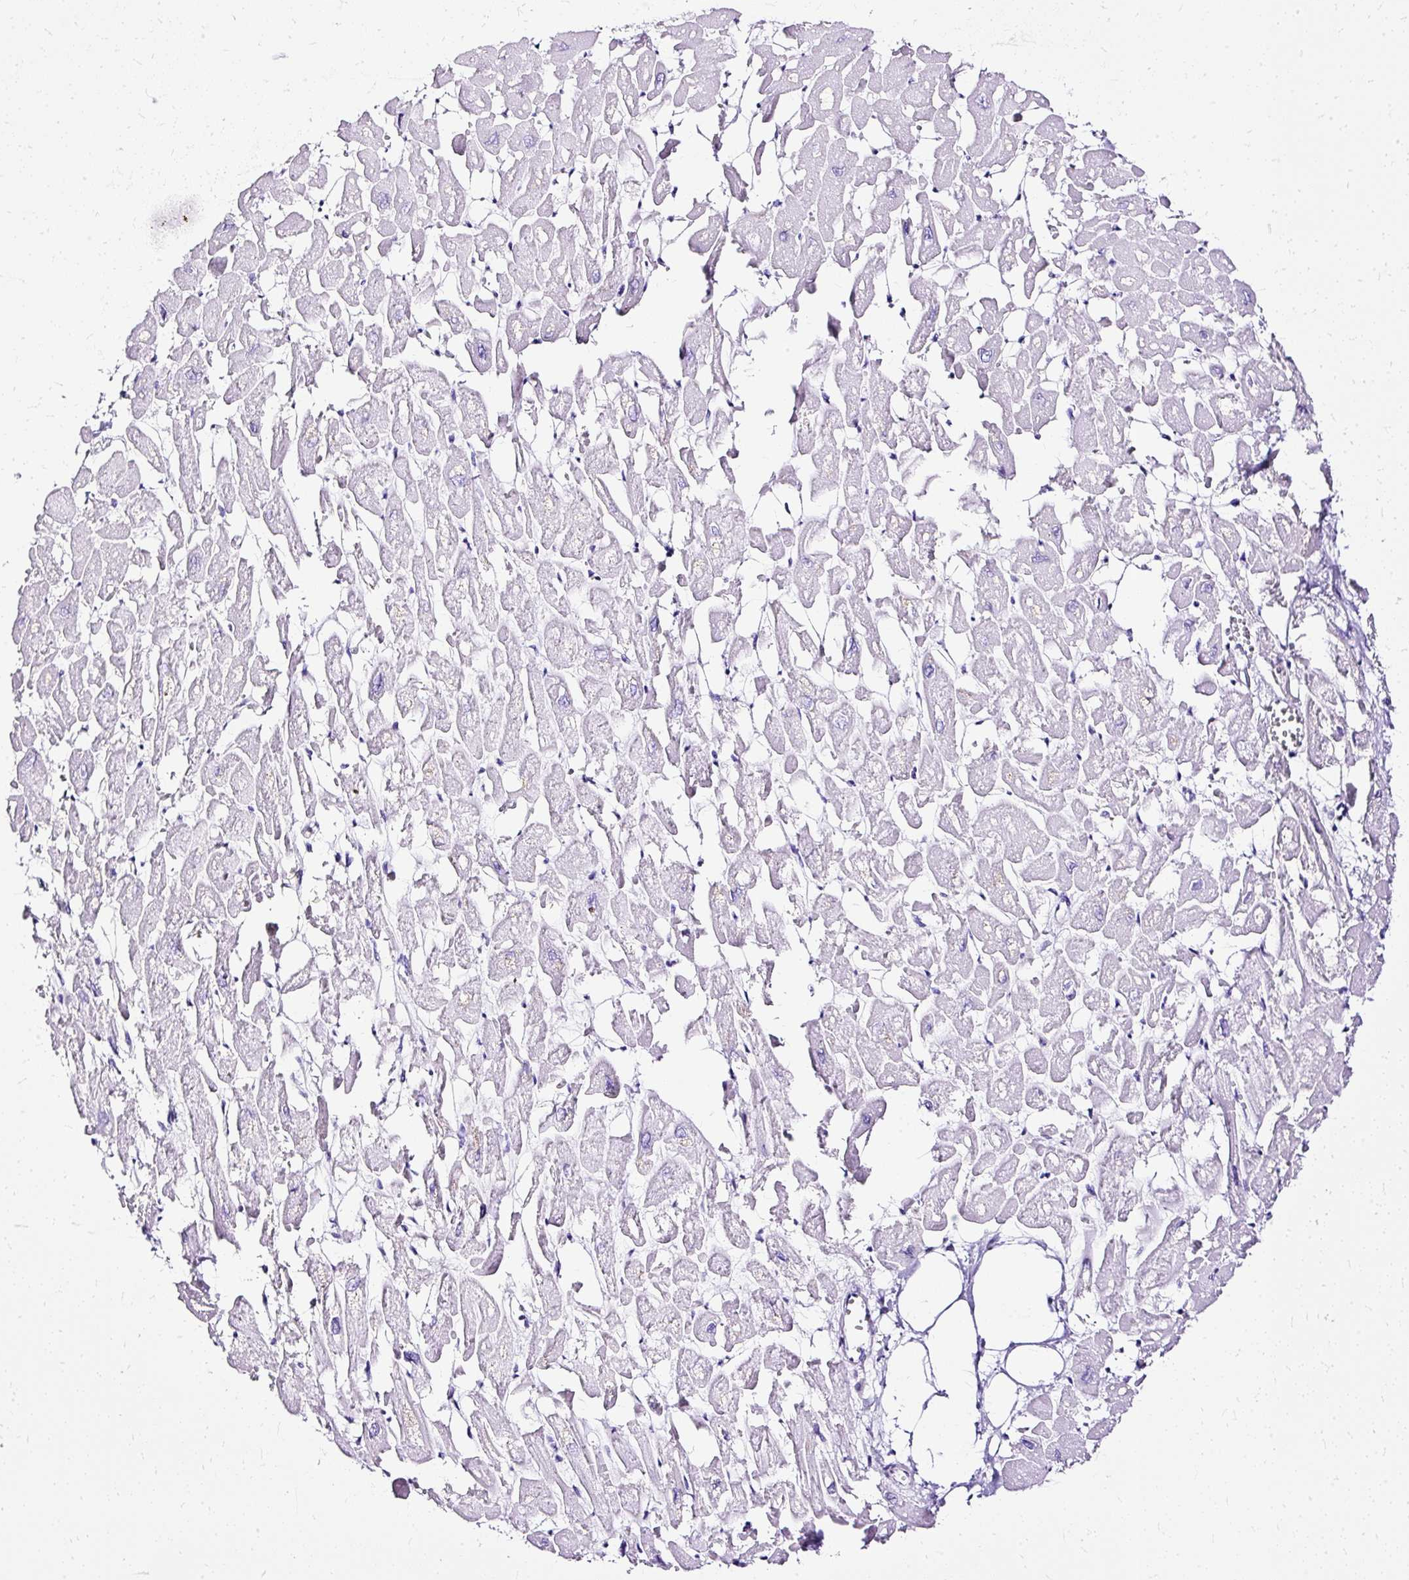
{"staining": {"intensity": "negative", "quantity": "none", "location": "none"}, "tissue": "heart muscle", "cell_type": "Cardiomyocytes", "image_type": "normal", "snomed": [{"axis": "morphology", "description": "Normal tissue, NOS"}, {"axis": "topography", "description": "Heart"}], "caption": "This micrograph is of normal heart muscle stained with IHC to label a protein in brown with the nuclei are counter-stained blue. There is no expression in cardiomyocytes.", "gene": "SLC8A2", "patient": {"sex": "male", "age": 54}}